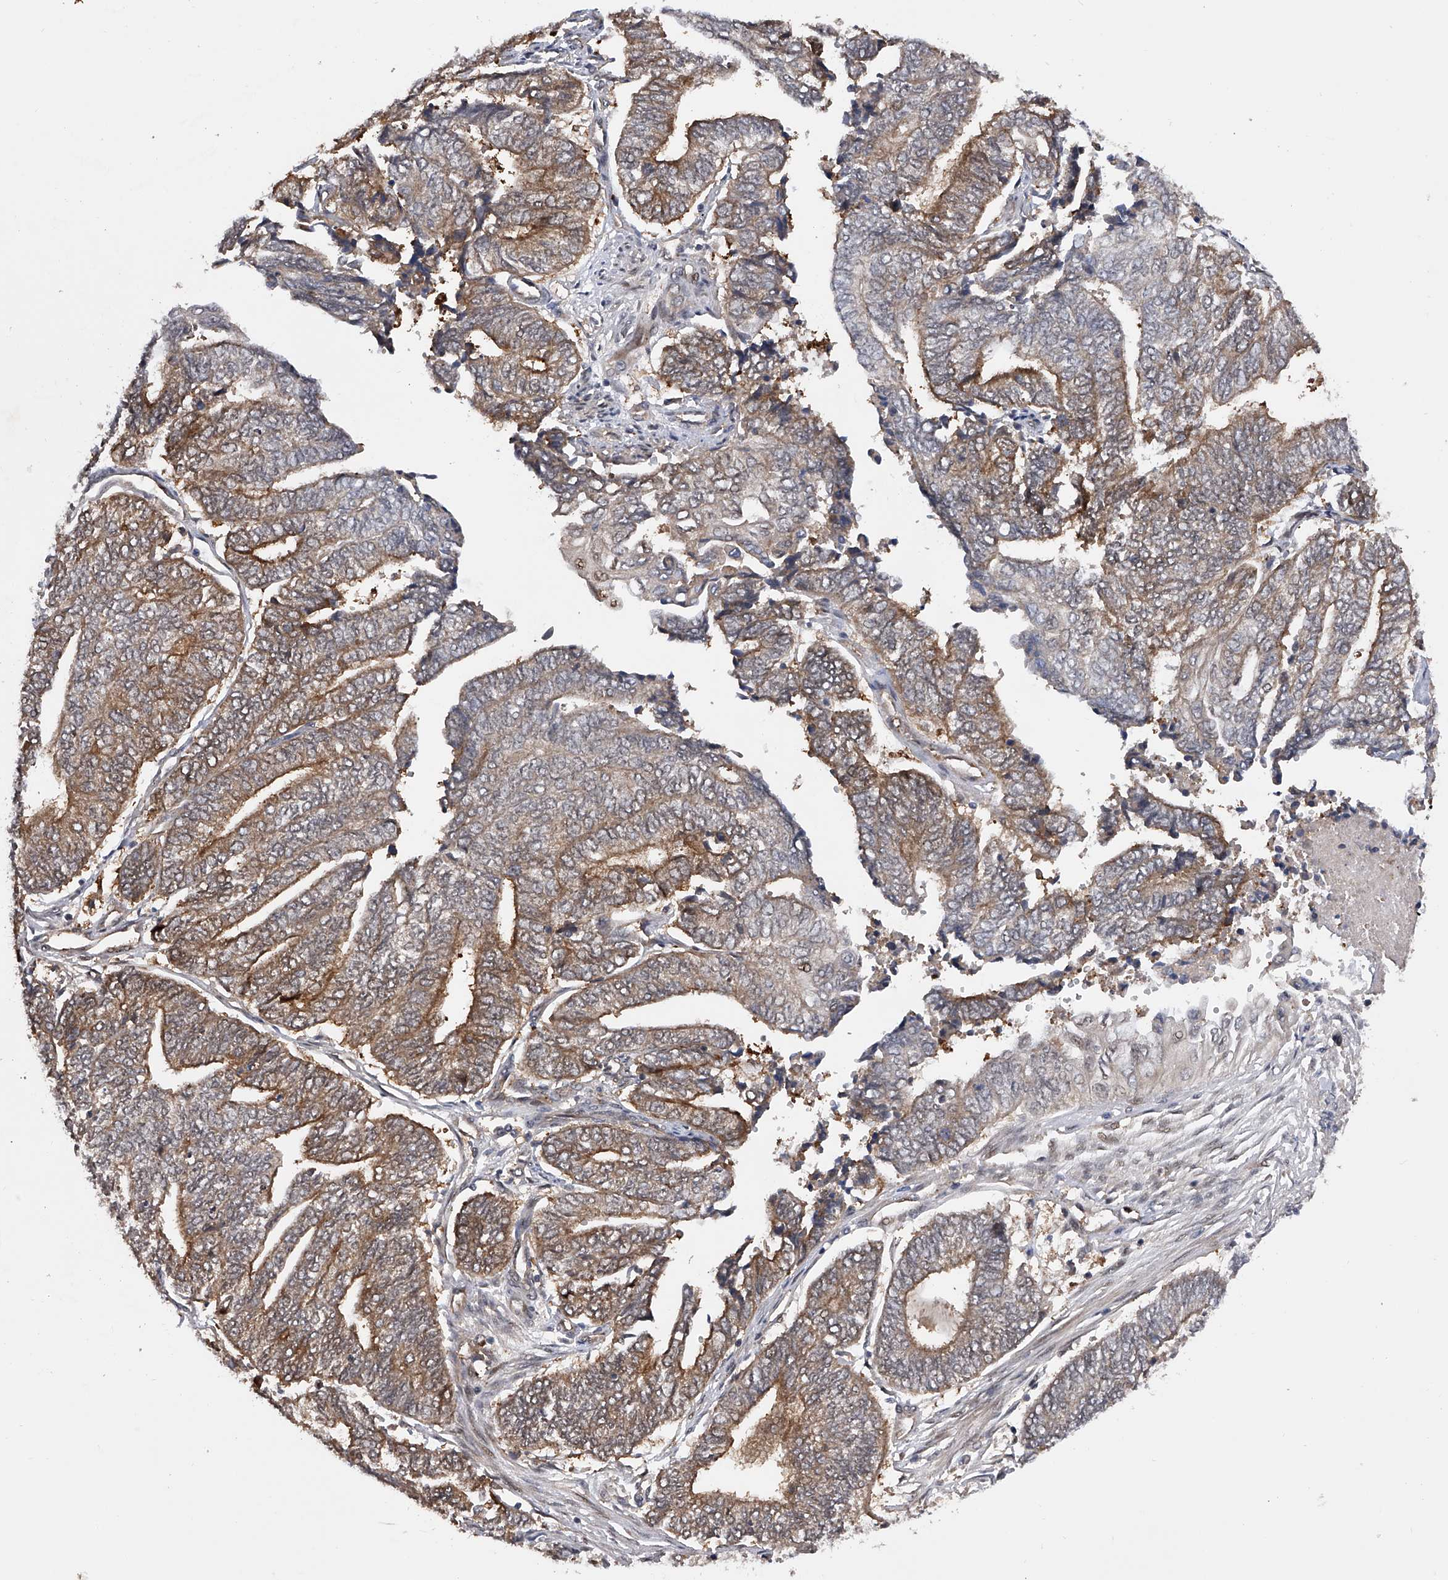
{"staining": {"intensity": "moderate", "quantity": "25%-75%", "location": "cytoplasmic/membranous"}, "tissue": "endometrial cancer", "cell_type": "Tumor cells", "image_type": "cancer", "snomed": [{"axis": "morphology", "description": "Adenocarcinoma, NOS"}, {"axis": "topography", "description": "Uterus"}, {"axis": "topography", "description": "Endometrium"}], "caption": "Endometrial cancer tissue reveals moderate cytoplasmic/membranous positivity in about 25%-75% of tumor cells, visualized by immunohistochemistry.", "gene": "RWDD2A", "patient": {"sex": "female", "age": 70}}